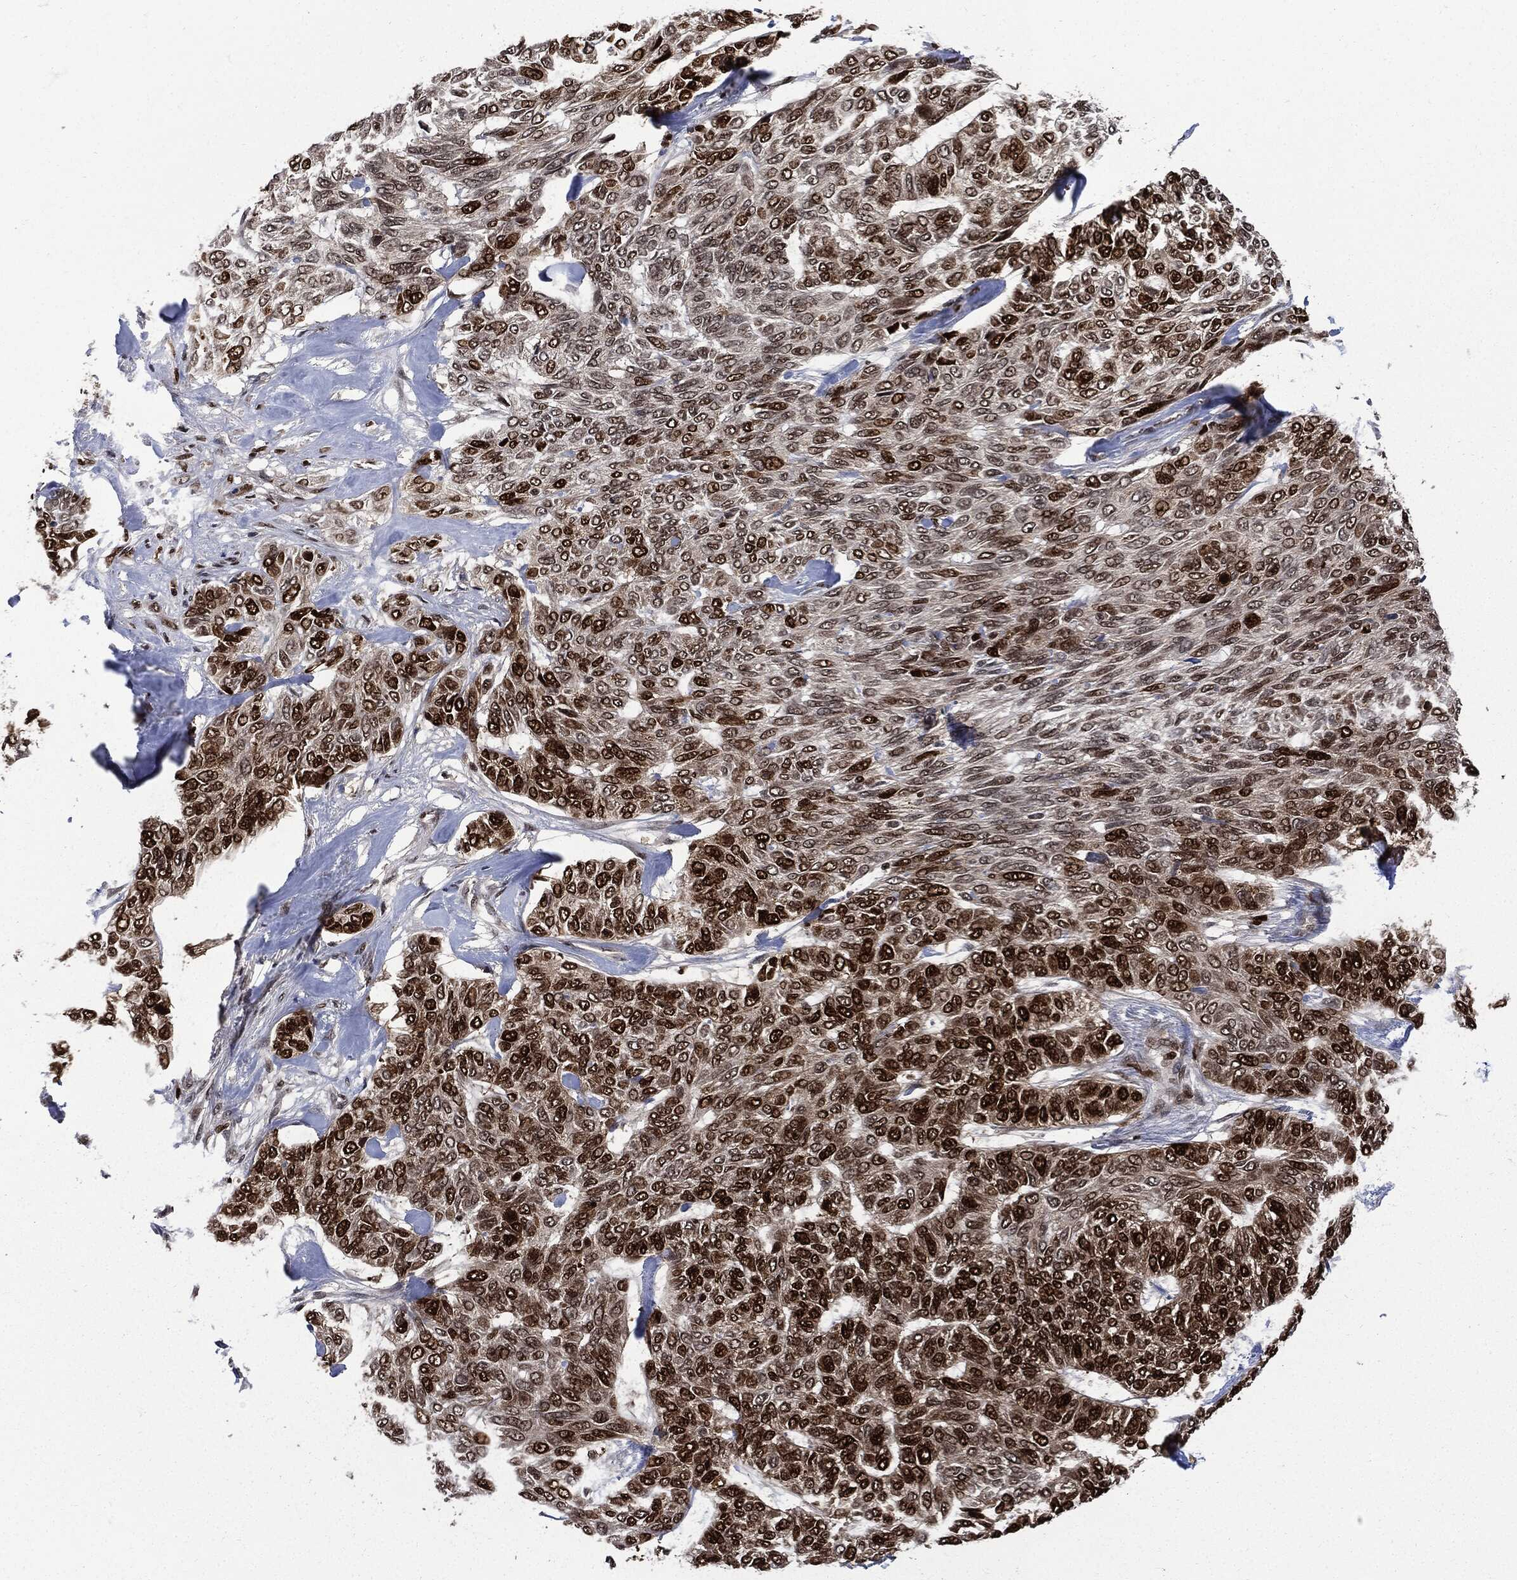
{"staining": {"intensity": "strong", "quantity": ">75%", "location": "nuclear"}, "tissue": "skin cancer", "cell_type": "Tumor cells", "image_type": "cancer", "snomed": [{"axis": "morphology", "description": "Basal cell carcinoma"}, {"axis": "topography", "description": "Skin"}], "caption": "This image displays immunohistochemistry staining of basal cell carcinoma (skin), with high strong nuclear staining in about >75% of tumor cells.", "gene": "PCNA", "patient": {"sex": "female", "age": 65}}